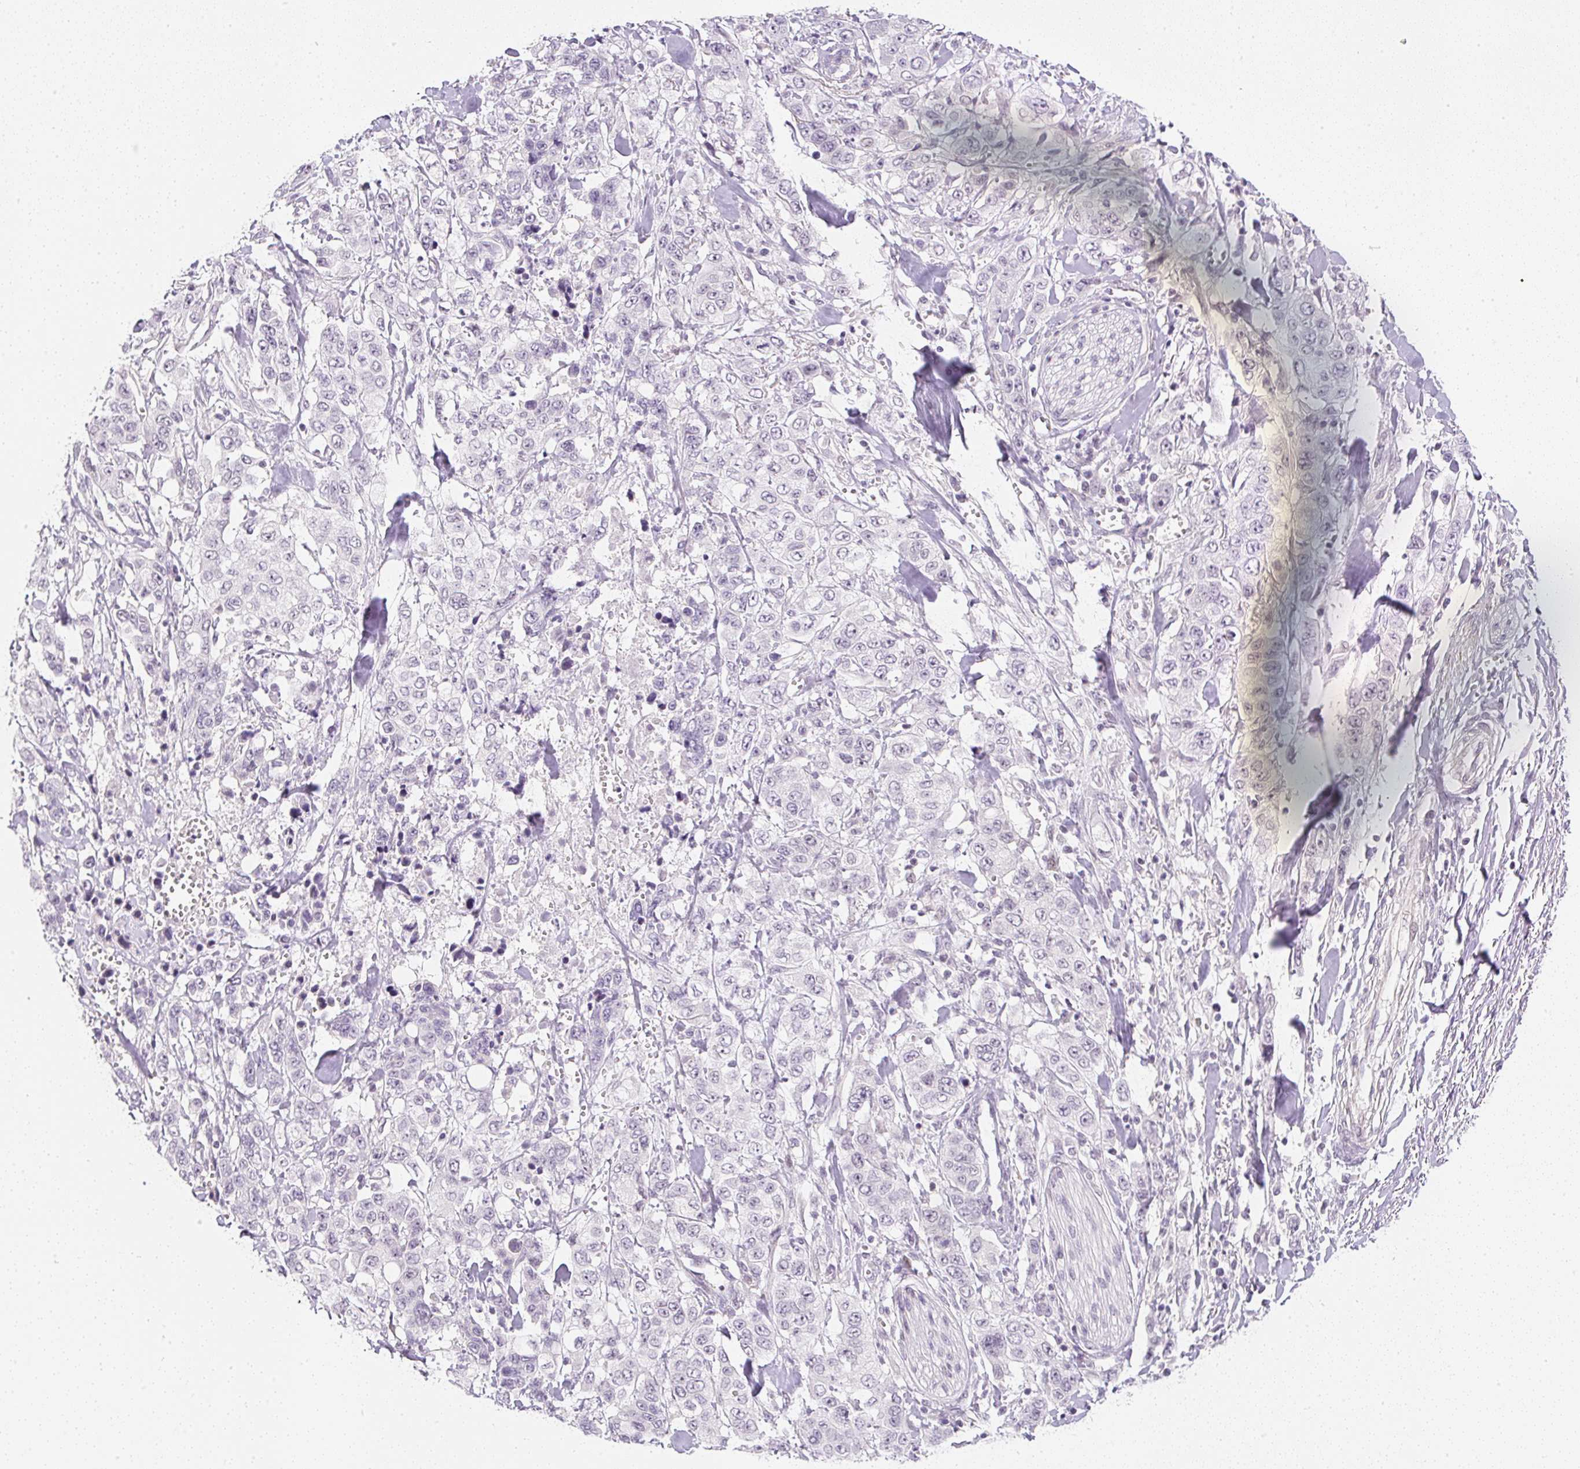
{"staining": {"intensity": "negative", "quantity": "none", "location": "none"}, "tissue": "stomach cancer", "cell_type": "Tumor cells", "image_type": "cancer", "snomed": [{"axis": "morphology", "description": "Adenocarcinoma, NOS"}, {"axis": "topography", "description": "Stomach, upper"}], "caption": "A micrograph of human stomach cancer (adenocarcinoma) is negative for staining in tumor cells.", "gene": "DPPA4", "patient": {"sex": "male", "age": 62}}